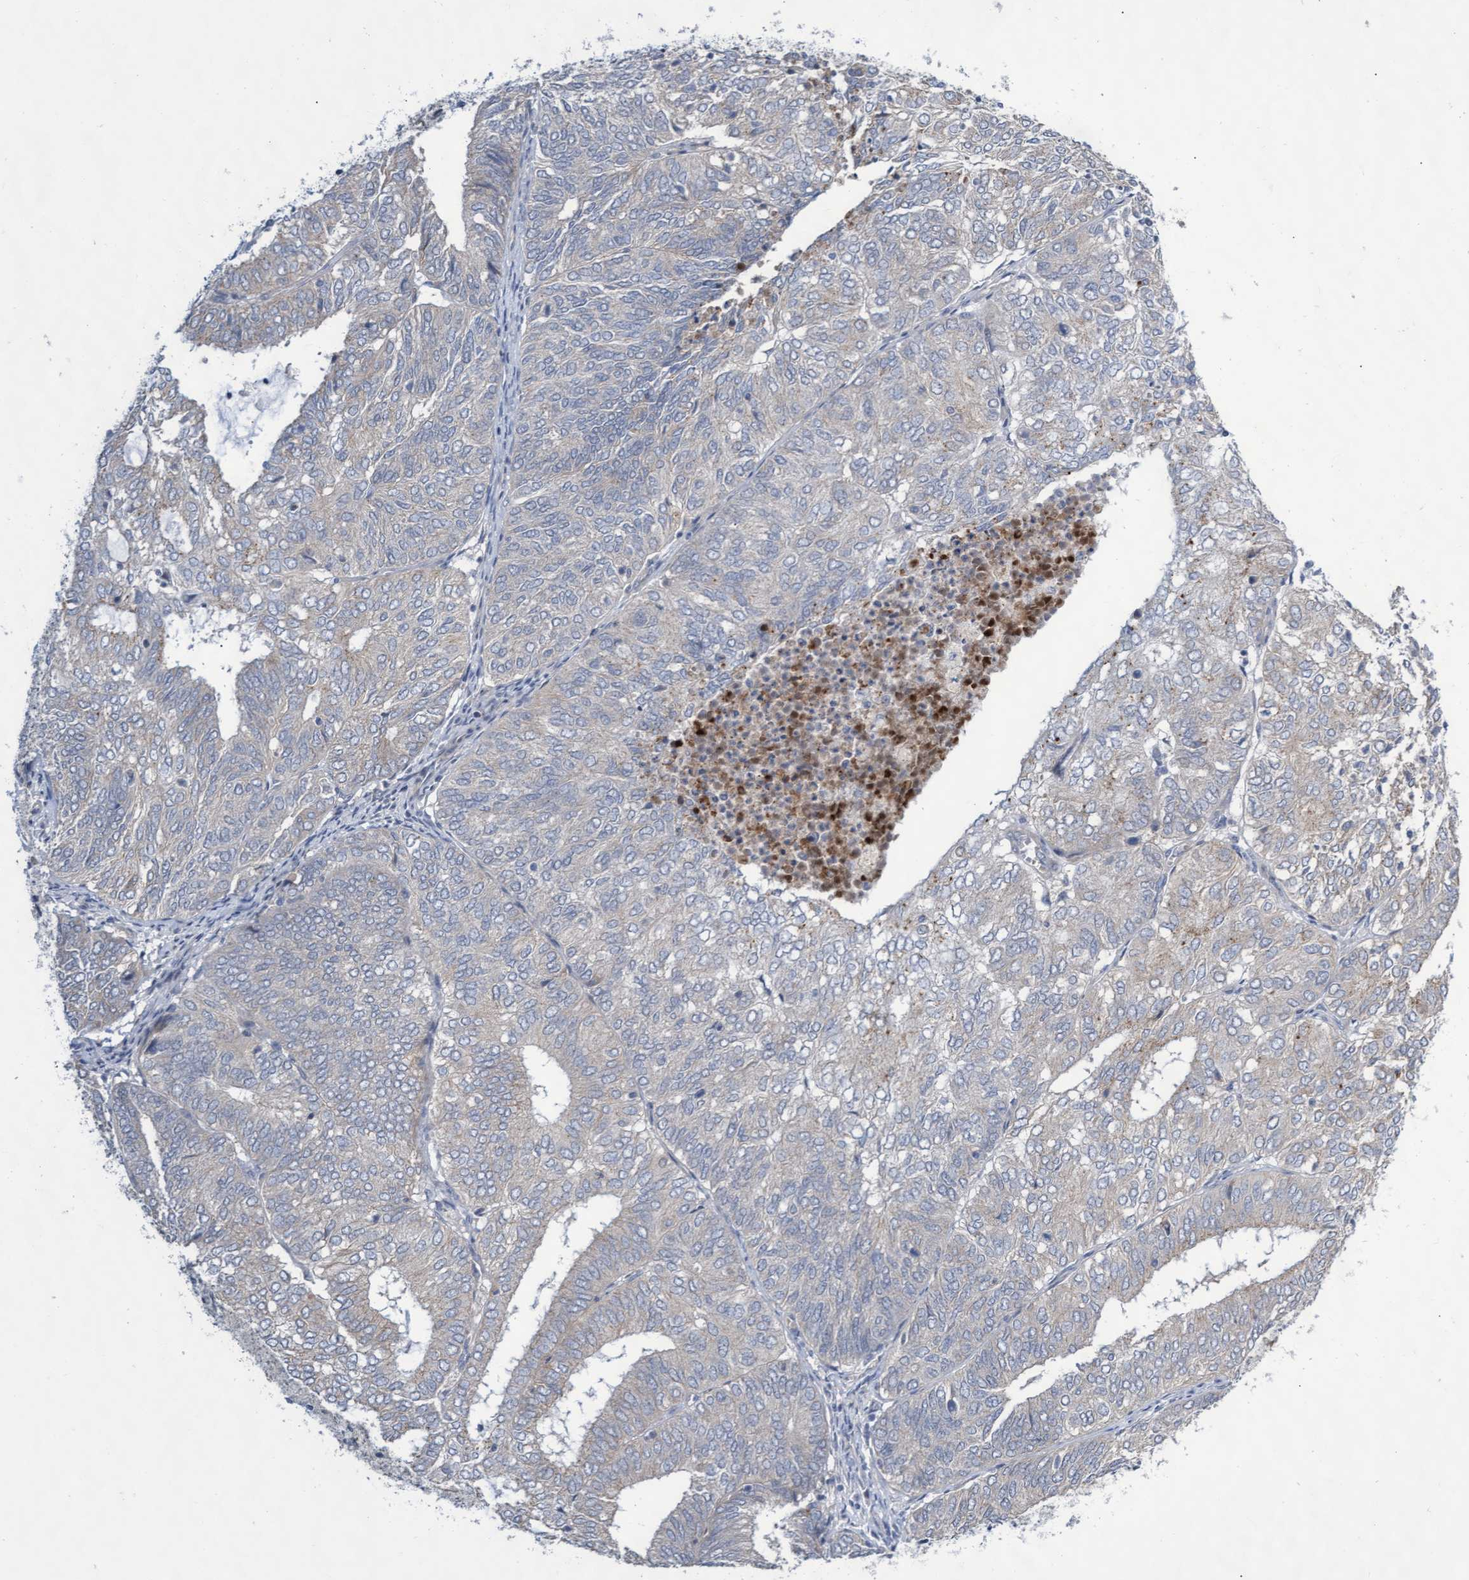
{"staining": {"intensity": "negative", "quantity": "none", "location": "none"}, "tissue": "endometrial cancer", "cell_type": "Tumor cells", "image_type": "cancer", "snomed": [{"axis": "morphology", "description": "Adenocarcinoma, NOS"}, {"axis": "topography", "description": "Uterus"}], "caption": "Immunohistochemistry histopathology image of endometrial cancer (adenocarcinoma) stained for a protein (brown), which demonstrates no staining in tumor cells.", "gene": "ABCF2", "patient": {"sex": "female", "age": 60}}